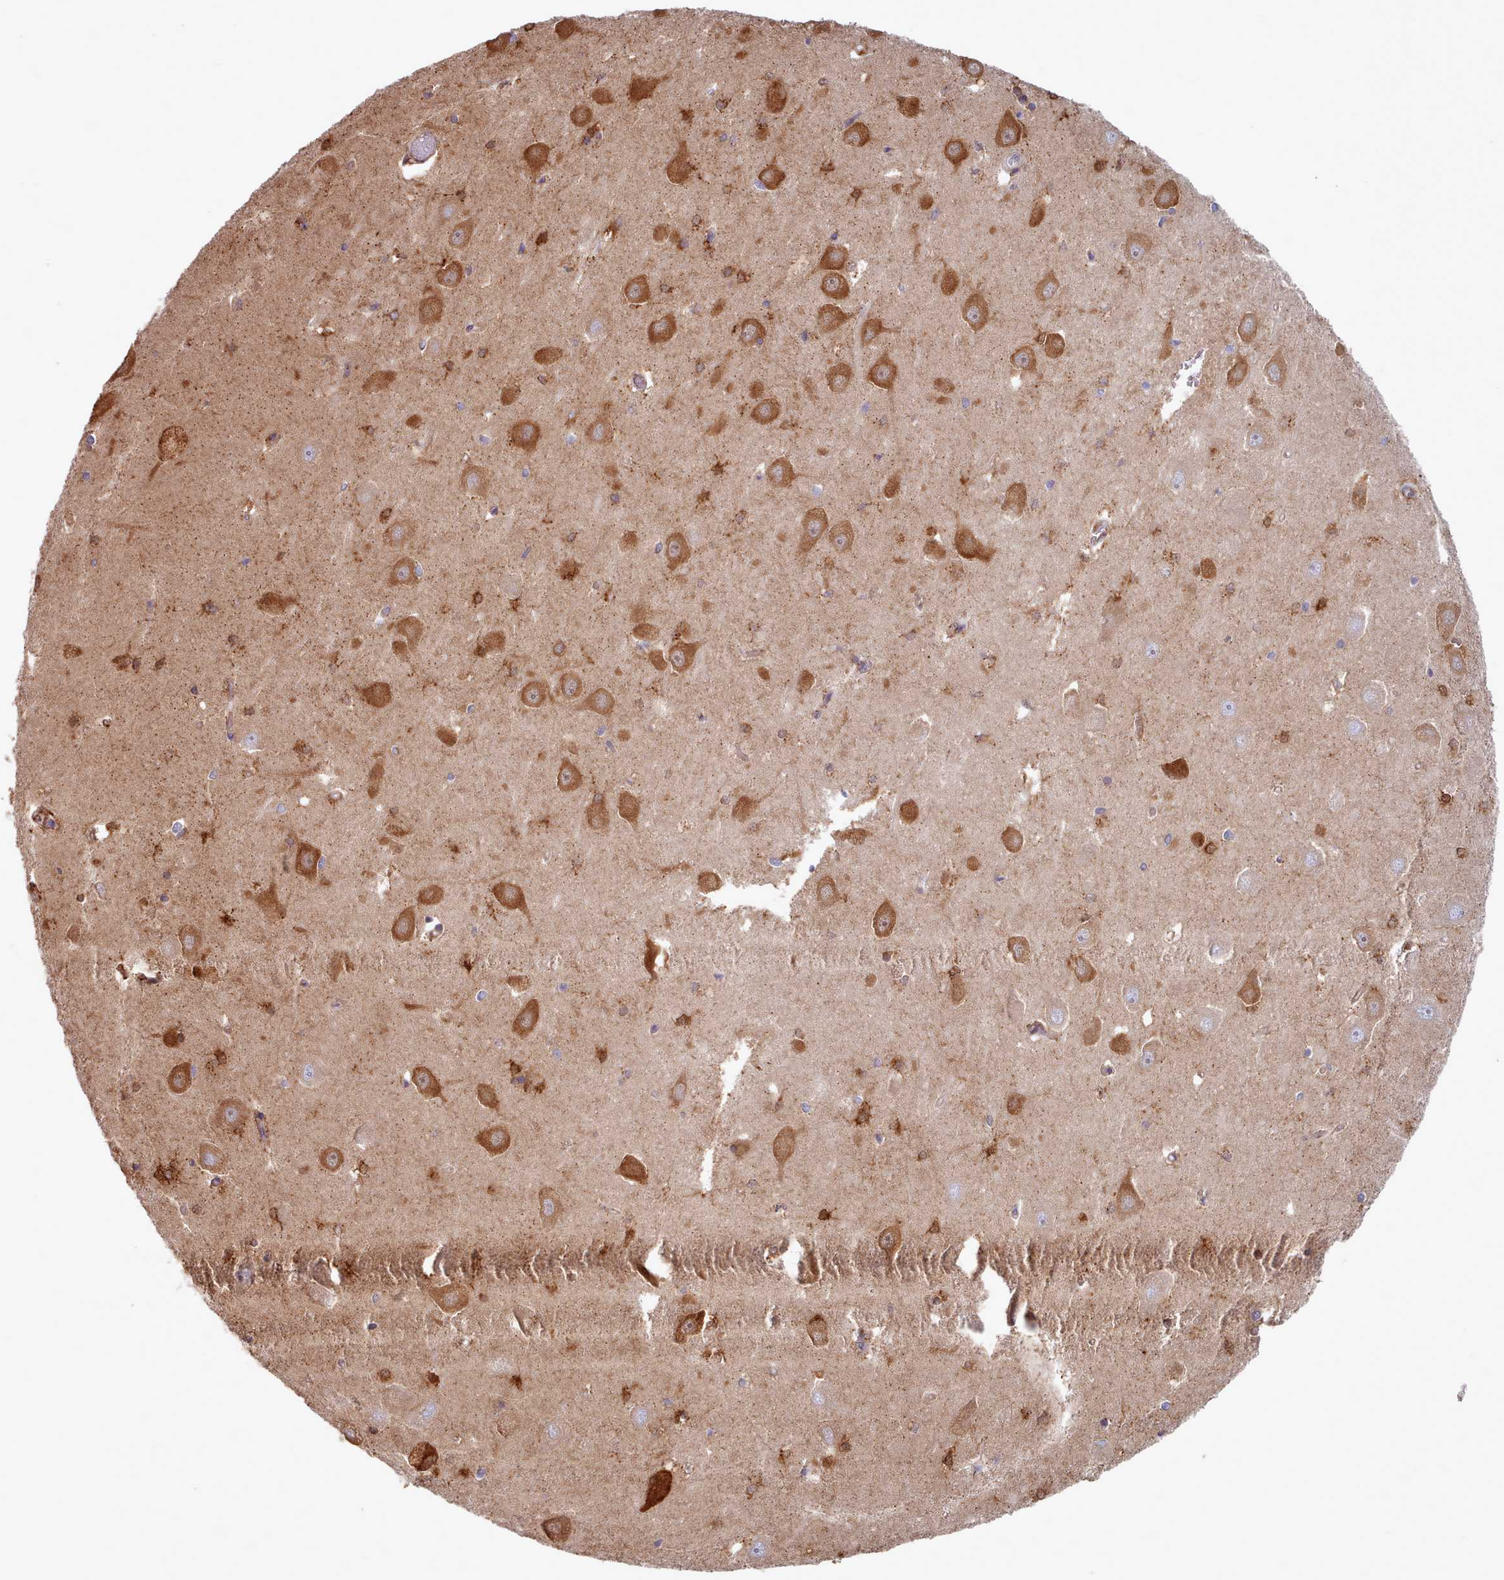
{"staining": {"intensity": "strong", "quantity": "25%-75%", "location": "cytoplasmic/membranous"}, "tissue": "hippocampus", "cell_type": "Glial cells", "image_type": "normal", "snomed": [{"axis": "morphology", "description": "Normal tissue, NOS"}, {"axis": "topography", "description": "Hippocampus"}], "caption": "A histopathology image of hippocampus stained for a protein exhibits strong cytoplasmic/membranous brown staining in glial cells. The staining is performed using DAB brown chromogen to label protein expression. The nuclei are counter-stained blue using hematoxylin.", "gene": "HSDL2", "patient": {"sex": "male", "age": 45}}